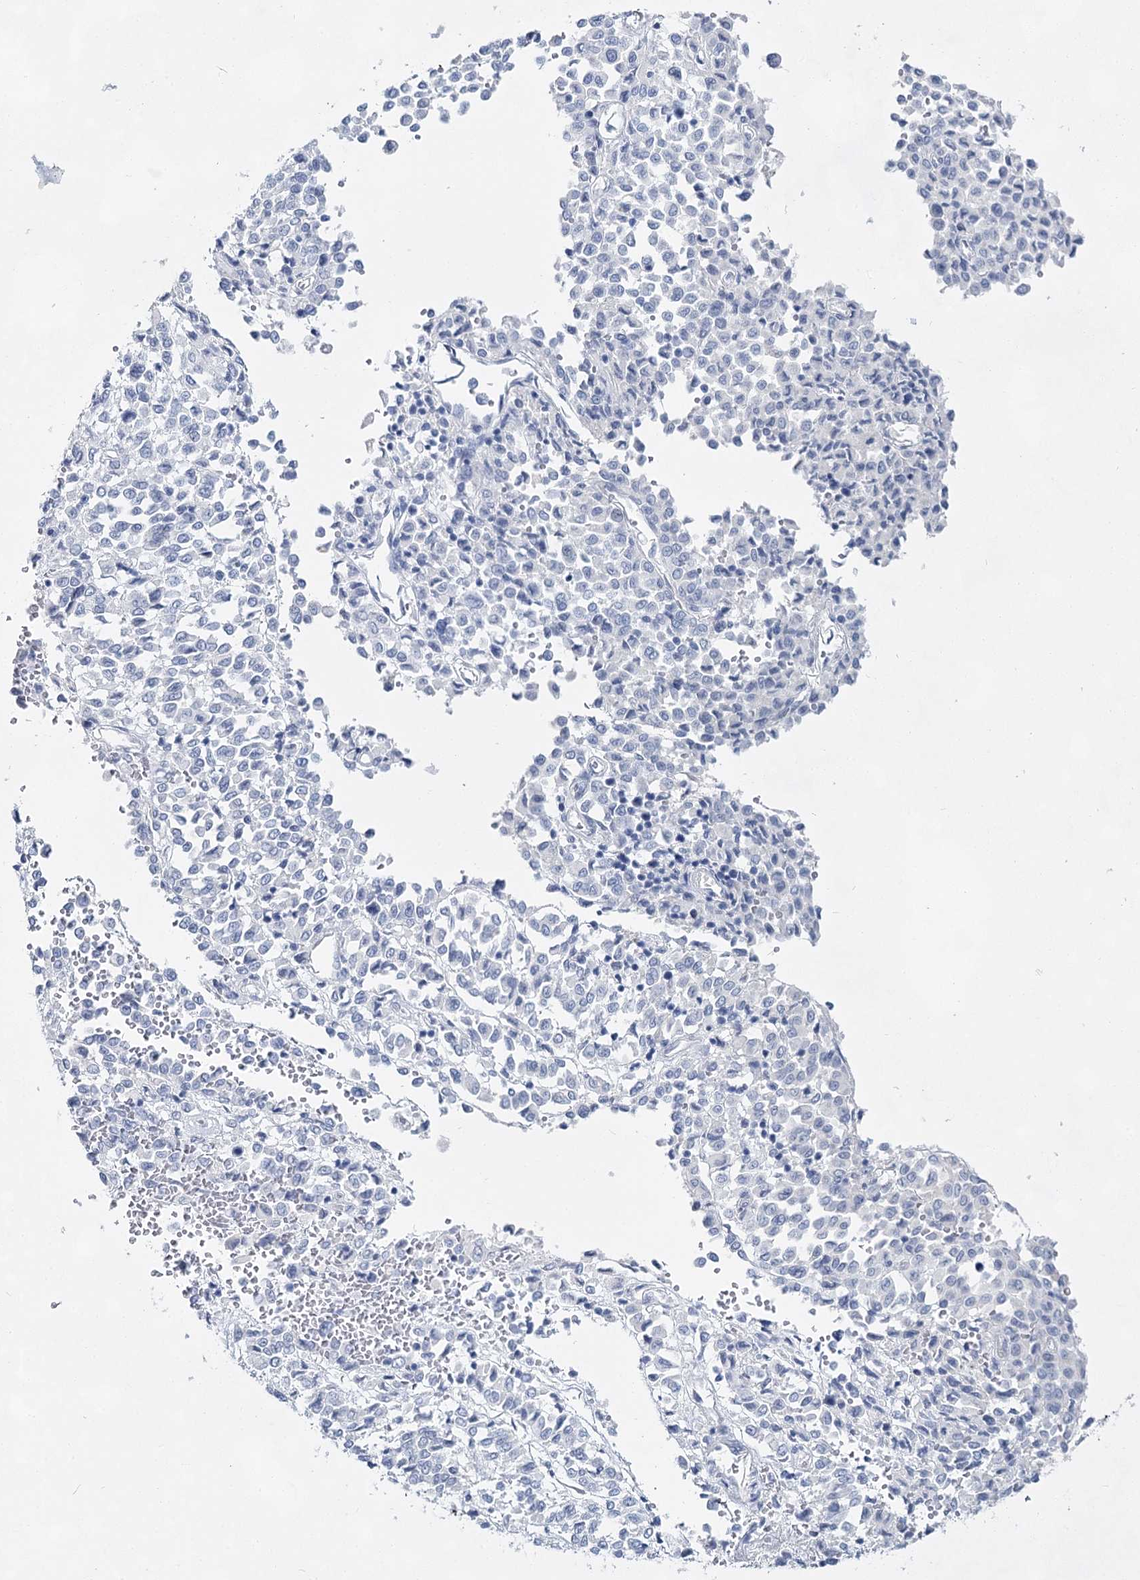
{"staining": {"intensity": "negative", "quantity": "none", "location": "none"}, "tissue": "melanoma", "cell_type": "Tumor cells", "image_type": "cancer", "snomed": [{"axis": "morphology", "description": "Malignant melanoma, Metastatic site"}, {"axis": "topography", "description": "Pancreas"}], "caption": "Protein analysis of melanoma reveals no significant staining in tumor cells.", "gene": "SLC17A2", "patient": {"sex": "female", "age": 30}}